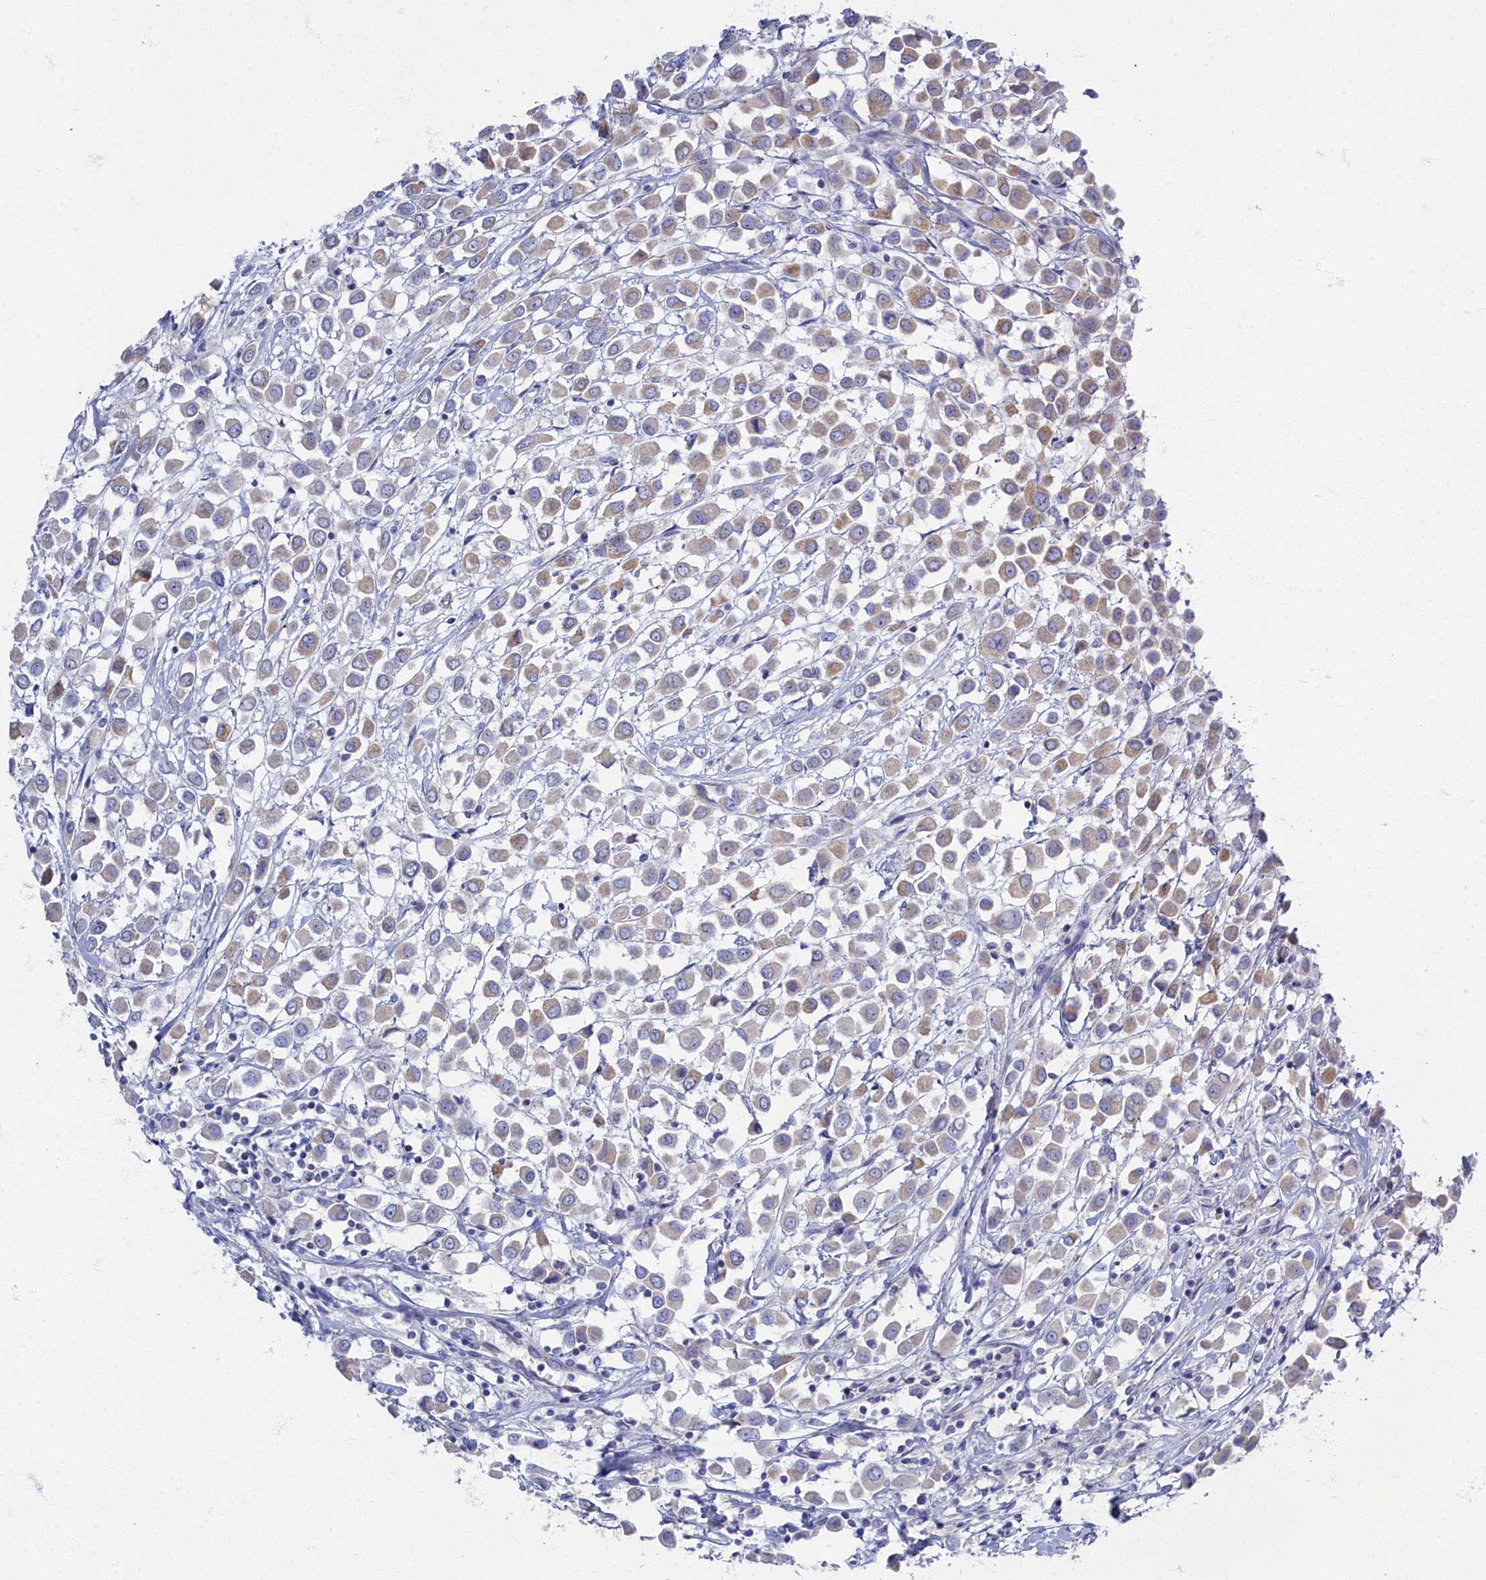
{"staining": {"intensity": "weak", "quantity": "25%-75%", "location": "cytoplasmic/membranous"}, "tissue": "breast cancer", "cell_type": "Tumor cells", "image_type": "cancer", "snomed": [{"axis": "morphology", "description": "Duct carcinoma"}, {"axis": "topography", "description": "Breast"}], "caption": "Immunohistochemistry (IHC) micrograph of human breast cancer stained for a protein (brown), which demonstrates low levels of weak cytoplasmic/membranous positivity in about 25%-75% of tumor cells.", "gene": "OCIAD2", "patient": {"sex": "female", "age": 61}}